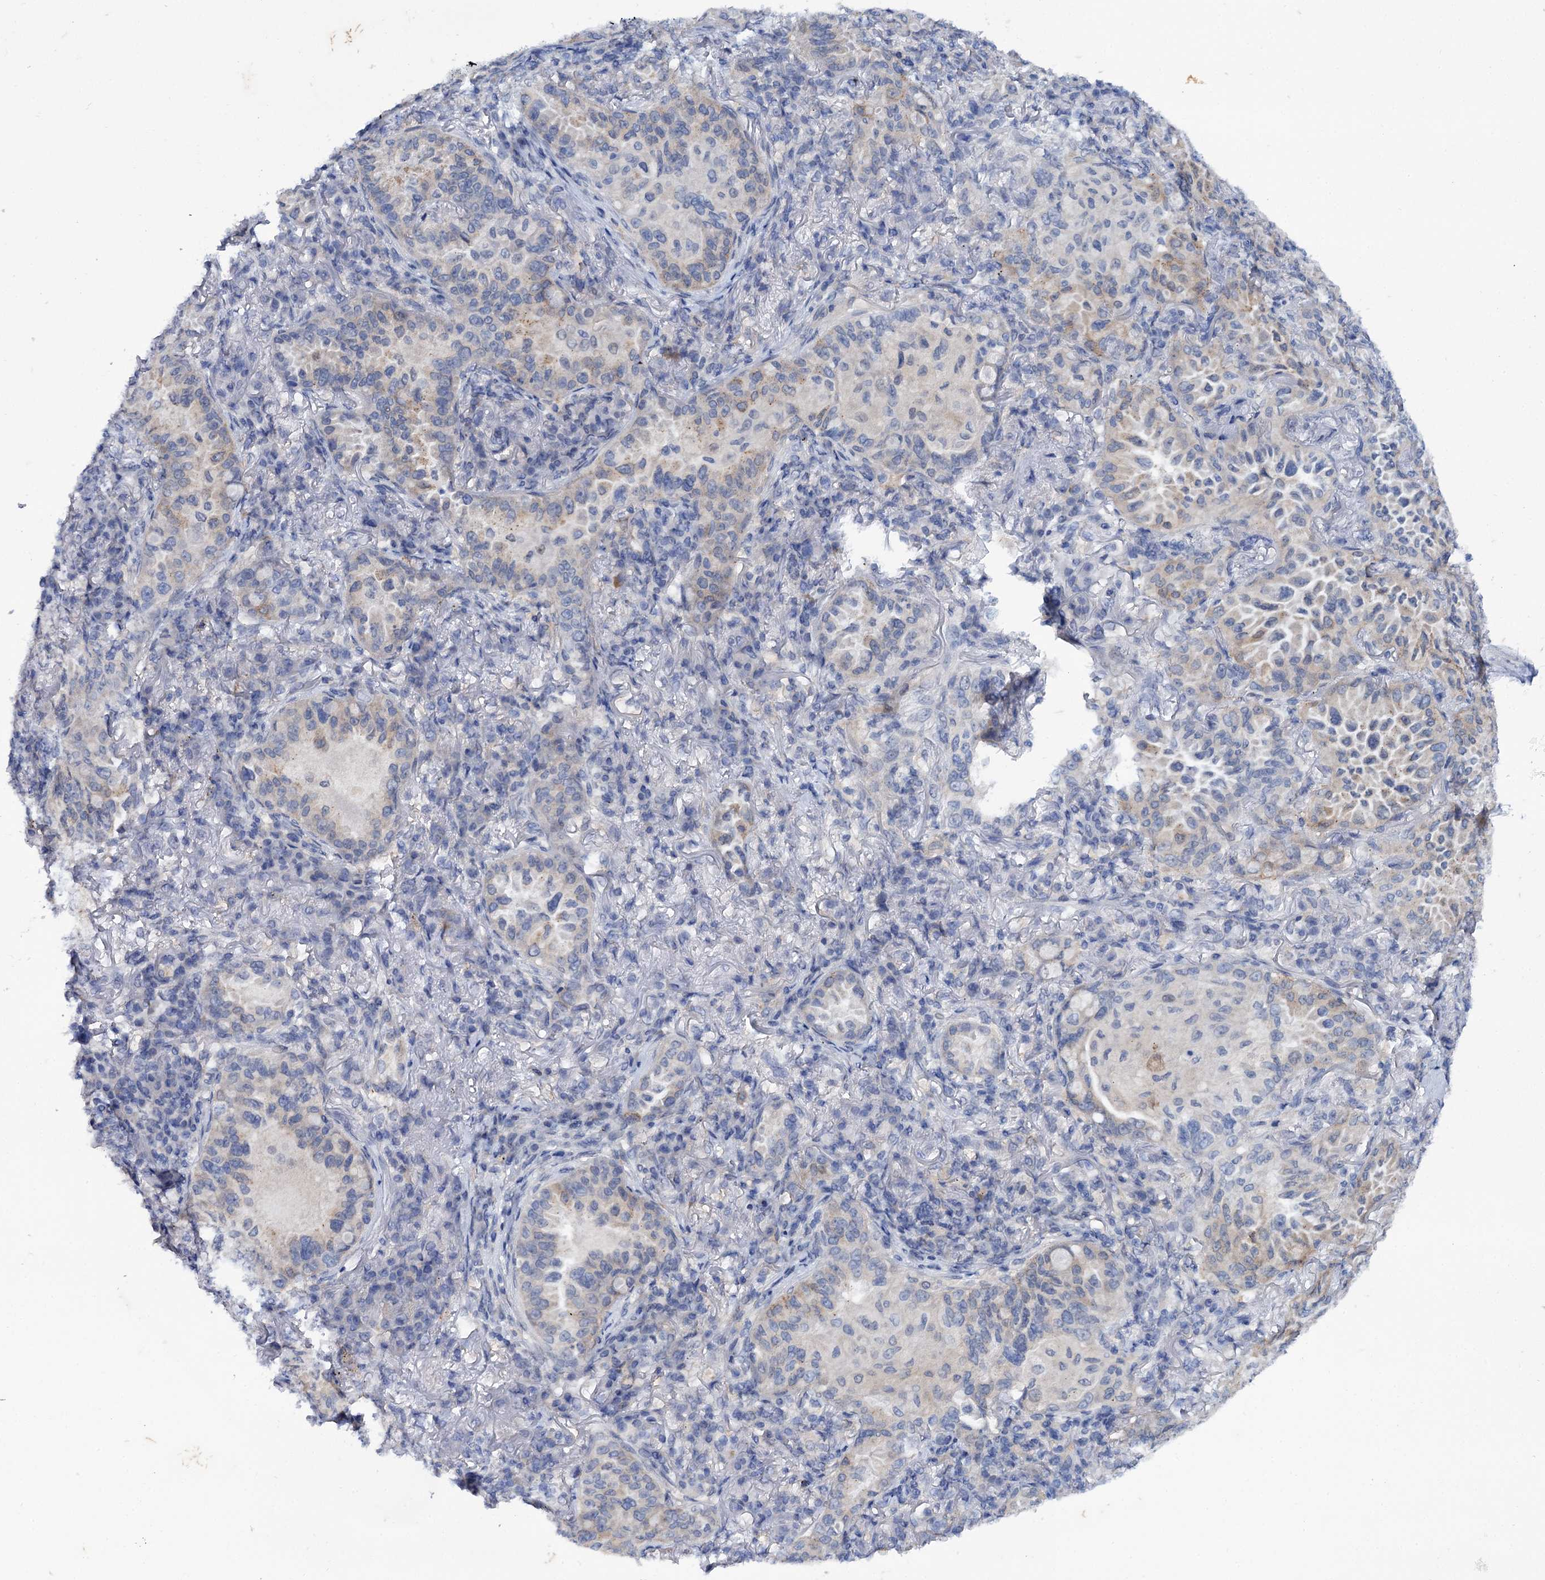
{"staining": {"intensity": "weak", "quantity": "<25%", "location": "cytoplasmic/membranous"}, "tissue": "lung cancer", "cell_type": "Tumor cells", "image_type": "cancer", "snomed": [{"axis": "morphology", "description": "Adenocarcinoma, NOS"}, {"axis": "topography", "description": "Lung"}], "caption": "The photomicrograph shows no significant positivity in tumor cells of lung cancer.", "gene": "MID1IP1", "patient": {"sex": "female", "age": 69}}